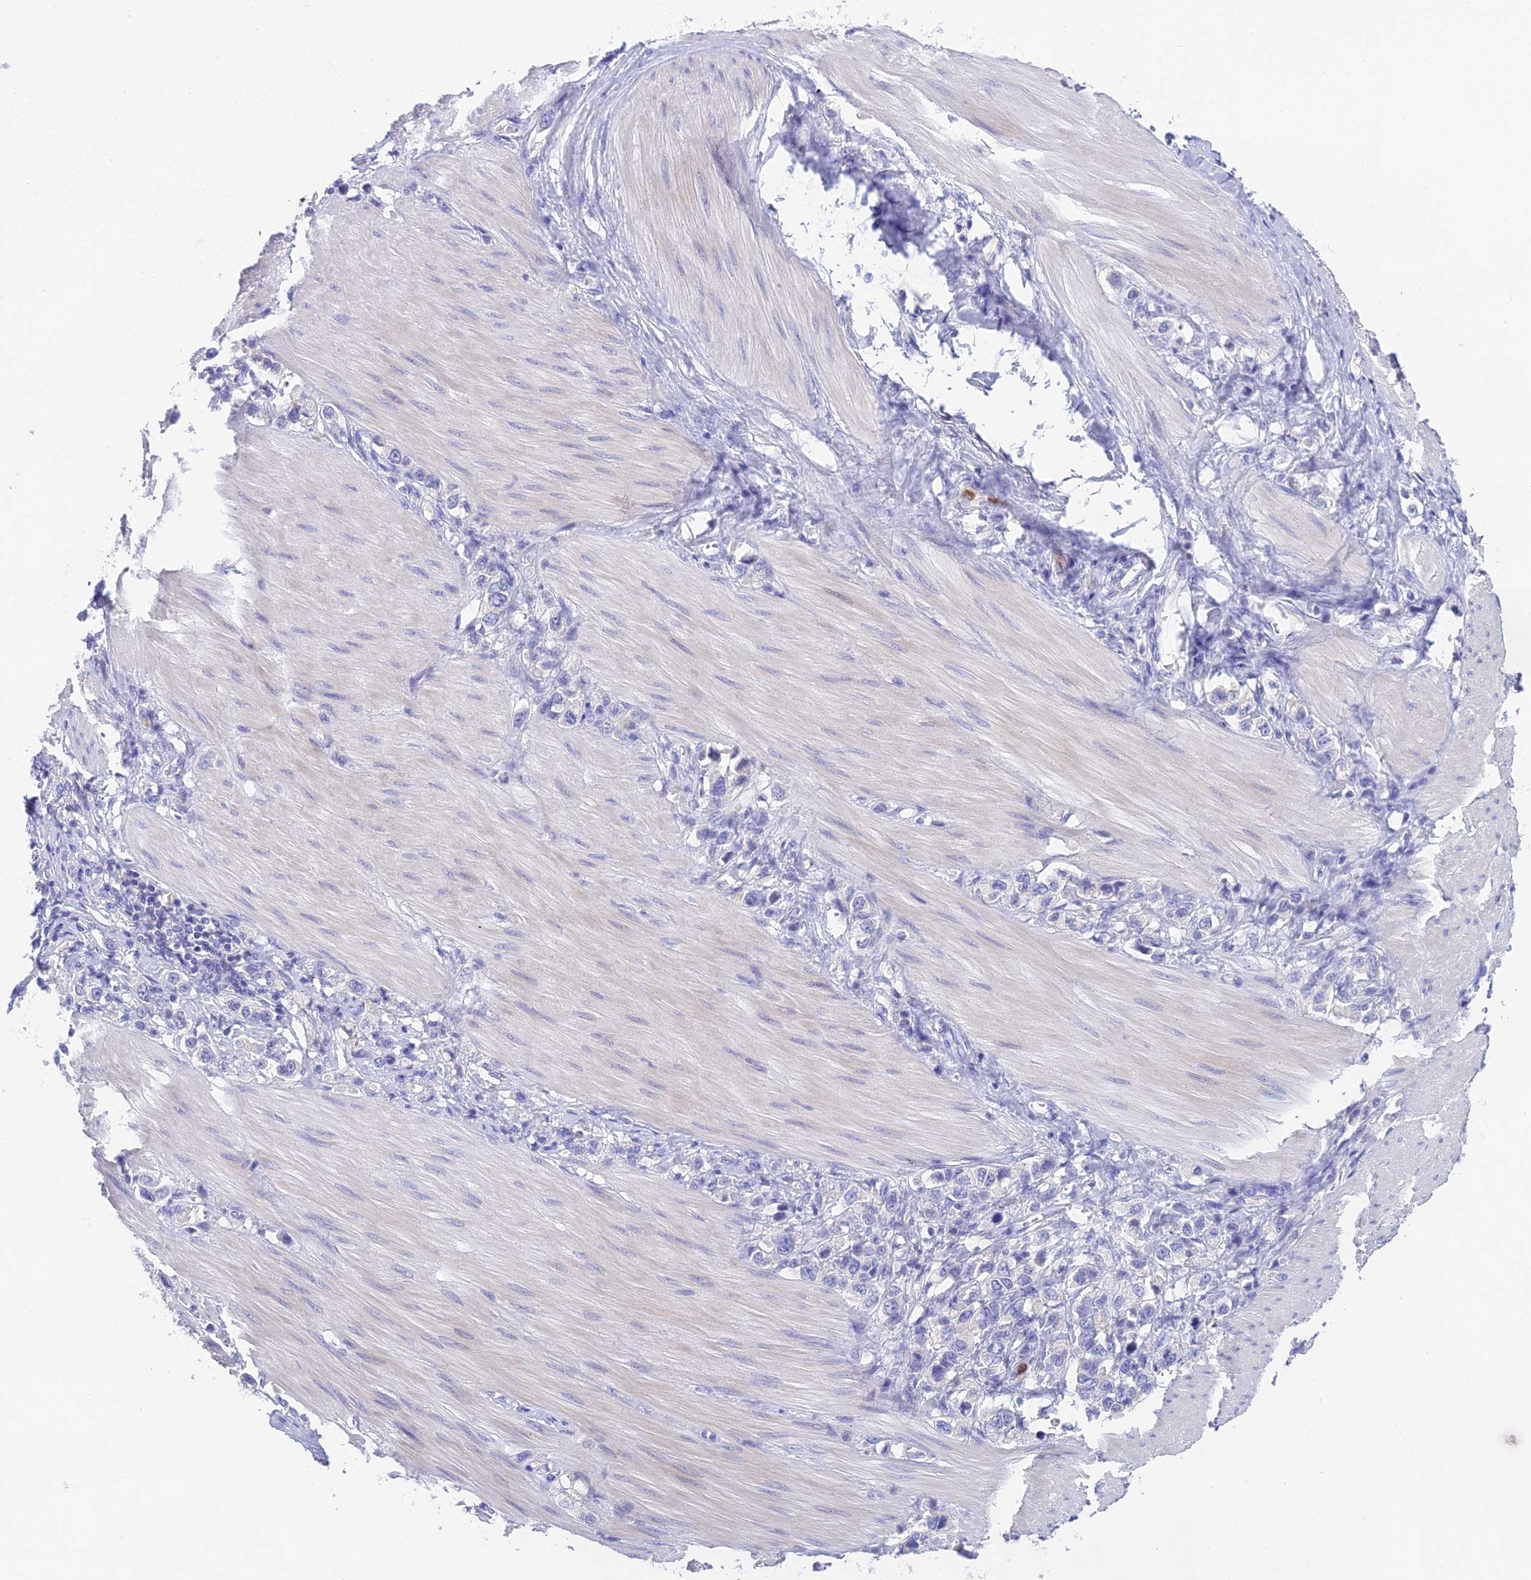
{"staining": {"intensity": "negative", "quantity": "none", "location": "none"}, "tissue": "stomach cancer", "cell_type": "Tumor cells", "image_type": "cancer", "snomed": [{"axis": "morphology", "description": "Adenocarcinoma, NOS"}, {"axis": "topography", "description": "Stomach"}], "caption": "An image of human stomach cancer (adenocarcinoma) is negative for staining in tumor cells.", "gene": "KIAA0408", "patient": {"sex": "female", "age": 65}}